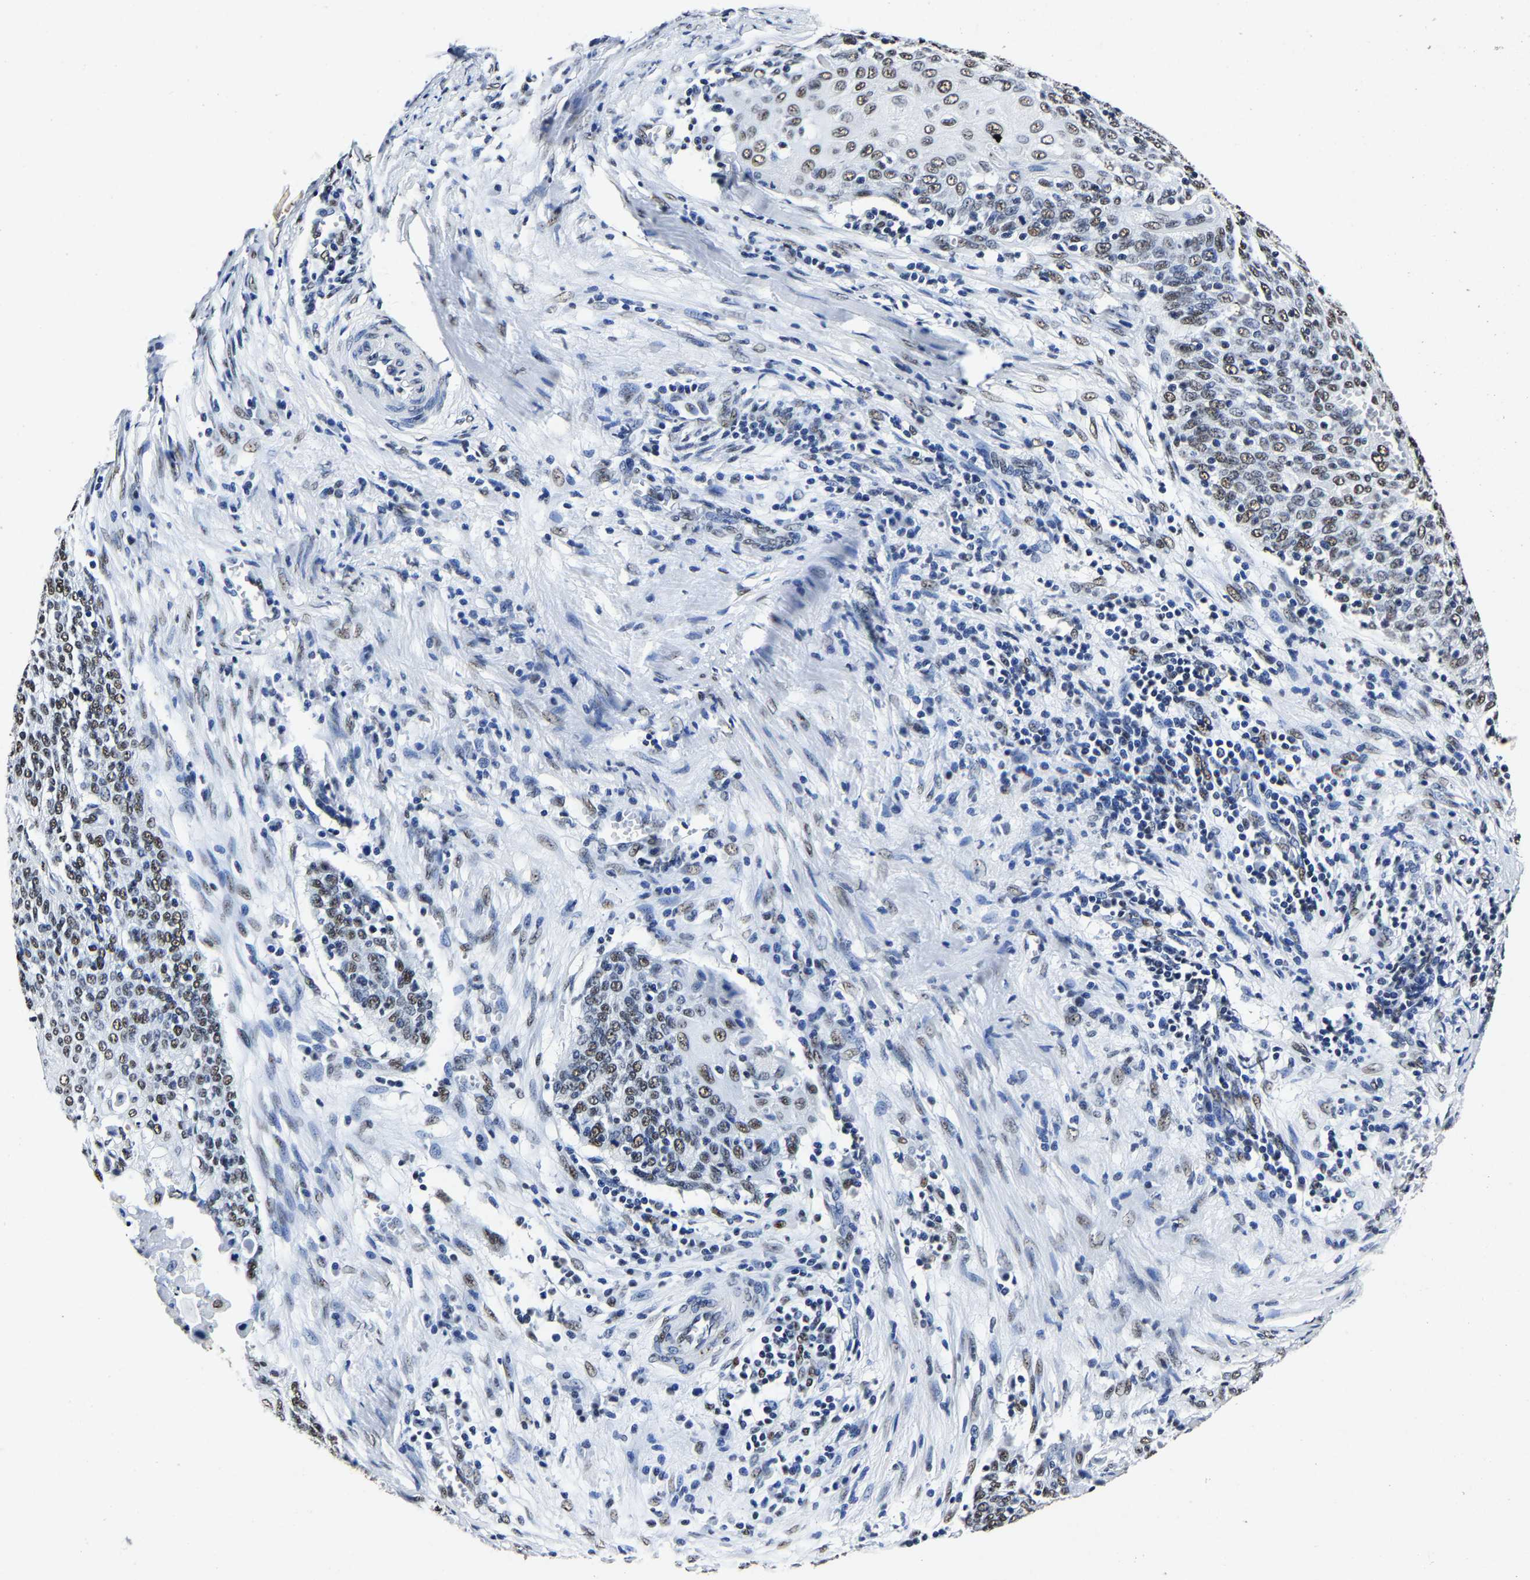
{"staining": {"intensity": "moderate", "quantity": ">75%", "location": "nuclear"}, "tissue": "cervical cancer", "cell_type": "Tumor cells", "image_type": "cancer", "snomed": [{"axis": "morphology", "description": "Squamous cell carcinoma, NOS"}, {"axis": "topography", "description": "Cervix"}], "caption": "Immunohistochemistry (IHC) image of neoplastic tissue: human squamous cell carcinoma (cervical) stained using IHC reveals medium levels of moderate protein expression localized specifically in the nuclear of tumor cells, appearing as a nuclear brown color.", "gene": "RBM45", "patient": {"sex": "female", "age": 39}}